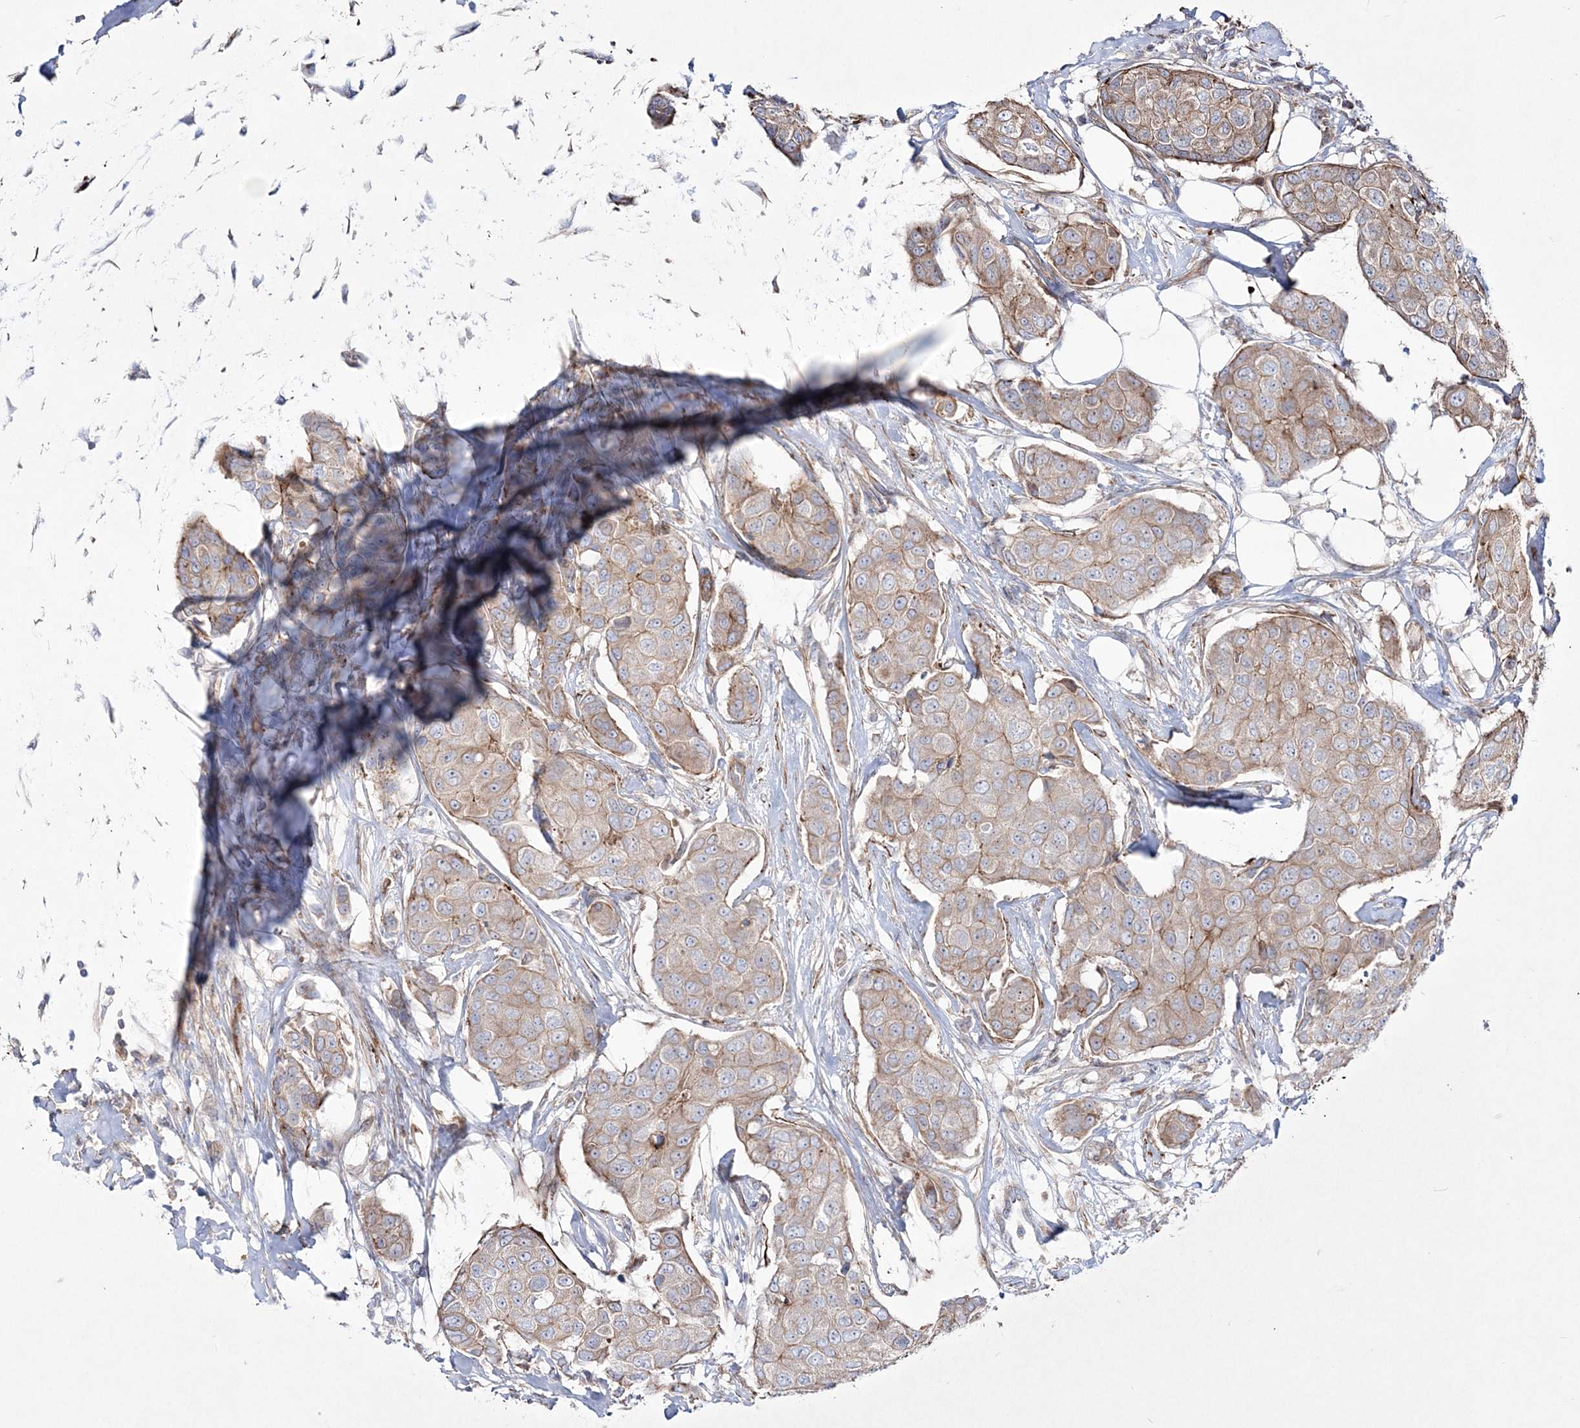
{"staining": {"intensity": "weak", "quantity": ">75%", "location": "cytoplasmic/membranous"}, "tissue": "breast cancer", "cell_type": "Tumor cells", "image_type": "cancer", "snomed": [{"axis": "morphology", "description": "Duct carcinoma"}, {"axis": "topography", "description": "Breast"}], "caption": "Brown immunohistochemical staining in human breast invasive ductal carcinoma exhibits weak cytoplasmic/membranous staining in about >75% of tumor cells. Nuclei are stained in blue.", "gene": "RICTOR", "patient": {"sex": "female", "age": 80}}